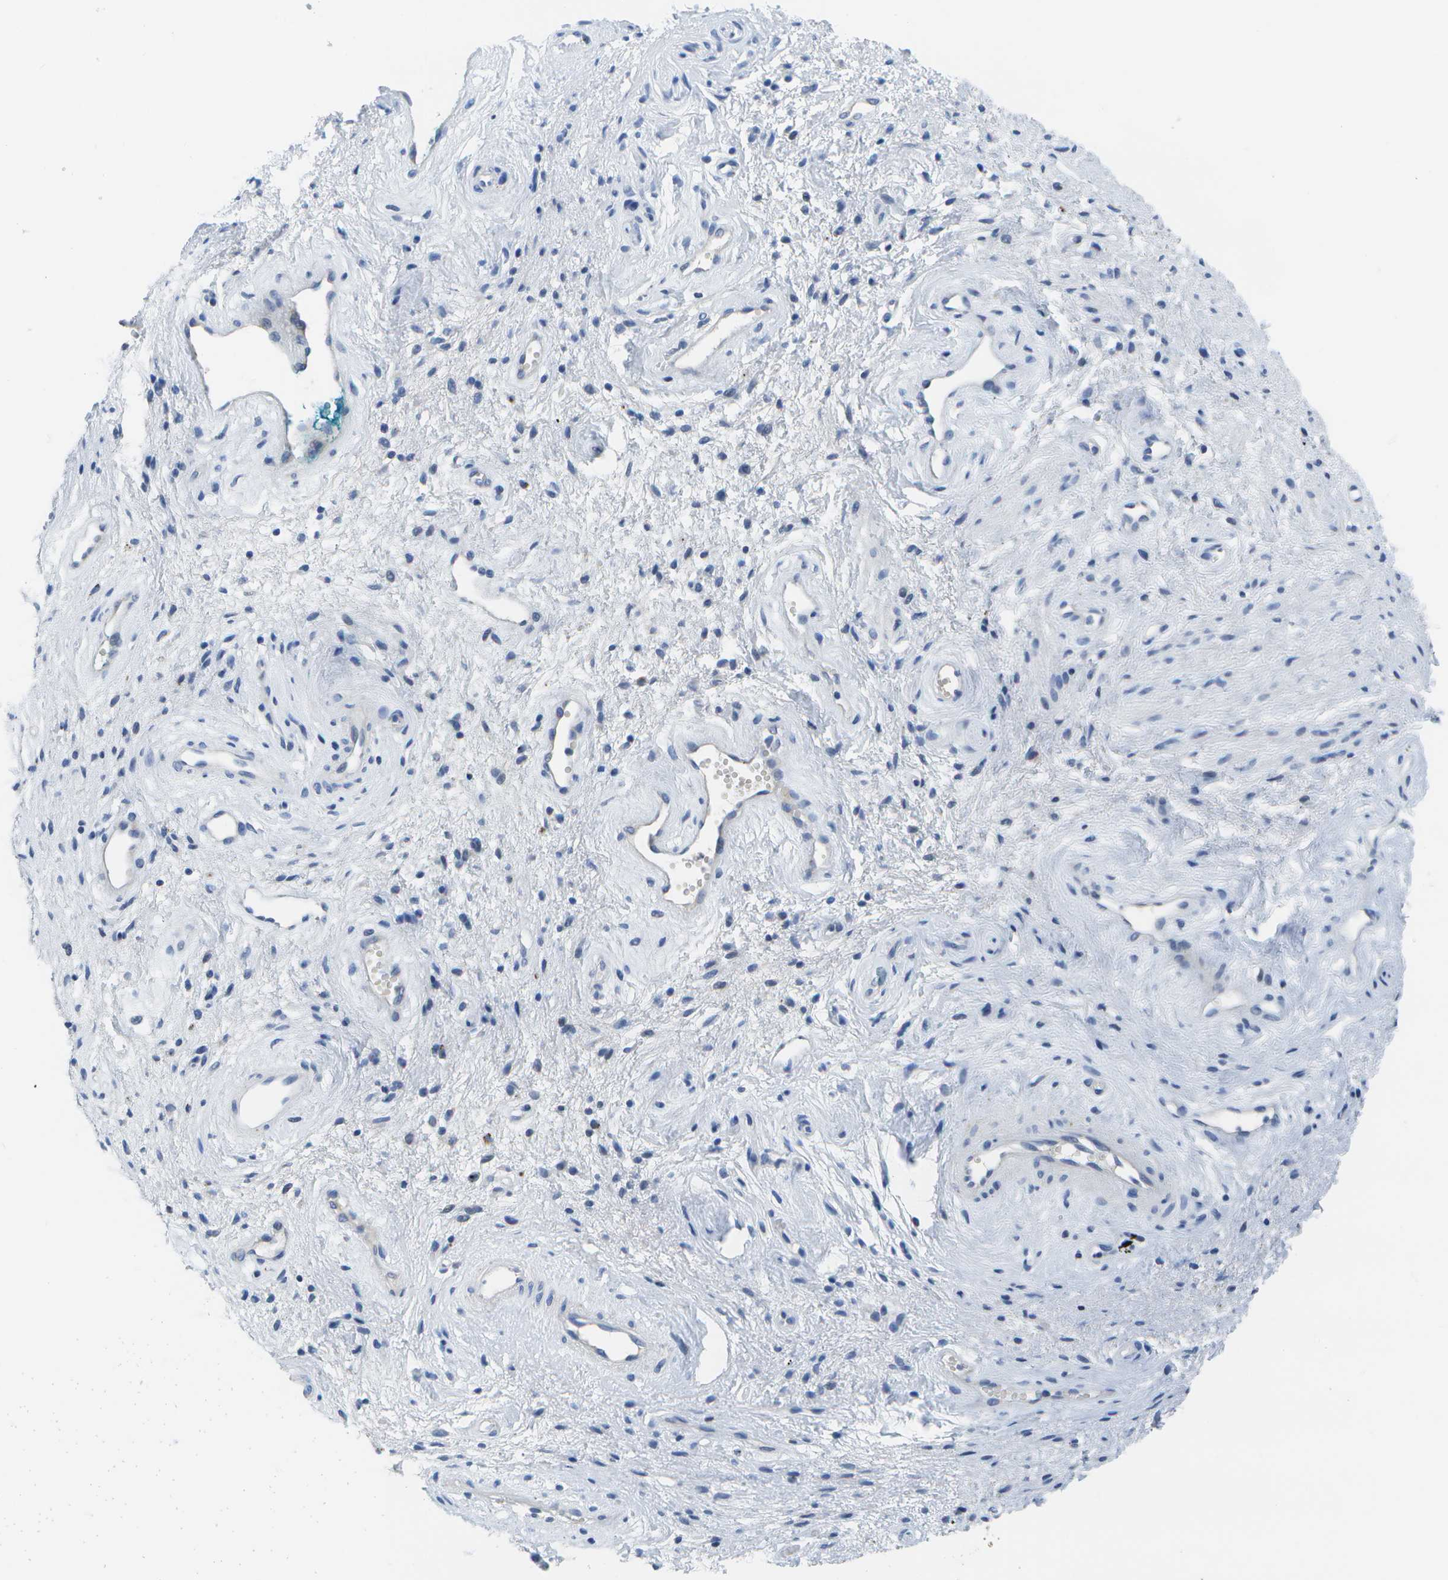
{"staining": {"intensity": "negative", "quantity": "none", "location": "none"}, "tissue": "vagina", "cell_type": "Squamous epithelial cells", "image_type": "normal", "snomed": [{"axis": "morphology", "description": "Normal tissue, NOS"}, {"axis": "topography", "description": "Vagina"}], "caption": "Immunohistochemistry histopathology image of normal vagina: vagina stained with DAB (3,3'-diaminobenzidine) exhibits no significant protein staining in squamous epithelial cells. (Stains: DAB (3,3'-diaminobenzidine) immunohistochemistry (IHC) with hematoxylin counter stain, Microscopy: brightfield microscopy at high magnification).", "gene": "MS4A1", "patient": {"sex": "female", "age": 34}}